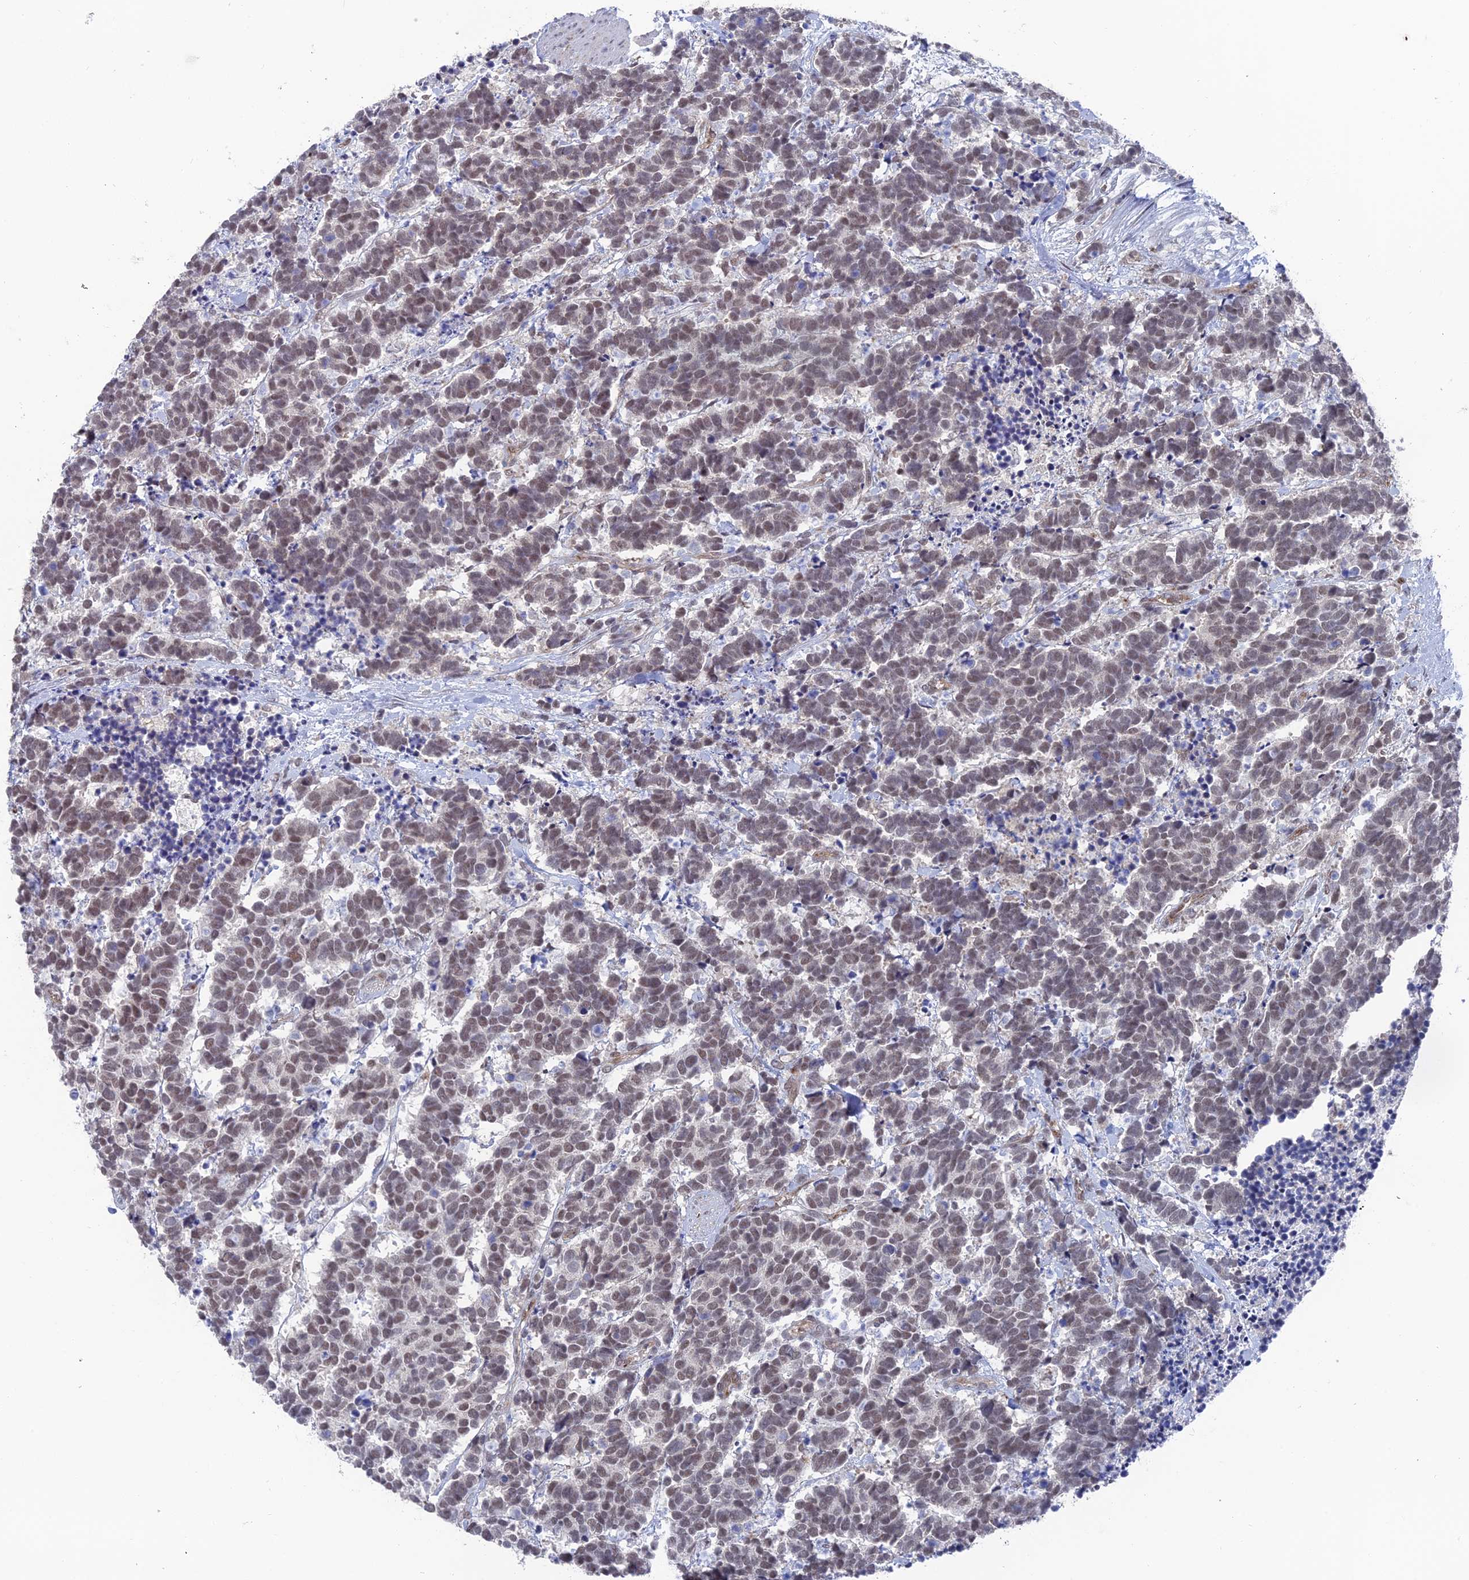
{"staining": {"intensity": "weak", "quantity": ">75%", "location": "nuclear"}, "tissue": "carcinoid", "cell_type": "Tumor cells", "image_type": "cancer", "snomed": [{"axis": "morphology", "description": "Carcinoma, NOS"}, {"axis": "morphology", "description": "Carcinoid, malignant, NOS"}, {"axis": "topography", "description": "Prostate"}], "caption": "Protein expression analysis of carcinoid demonstrates weak nuclear staining in approximately >75% of tumor cells.", "gene": "FHIP2A", "patient": {"sex": "male", "age": 57}}